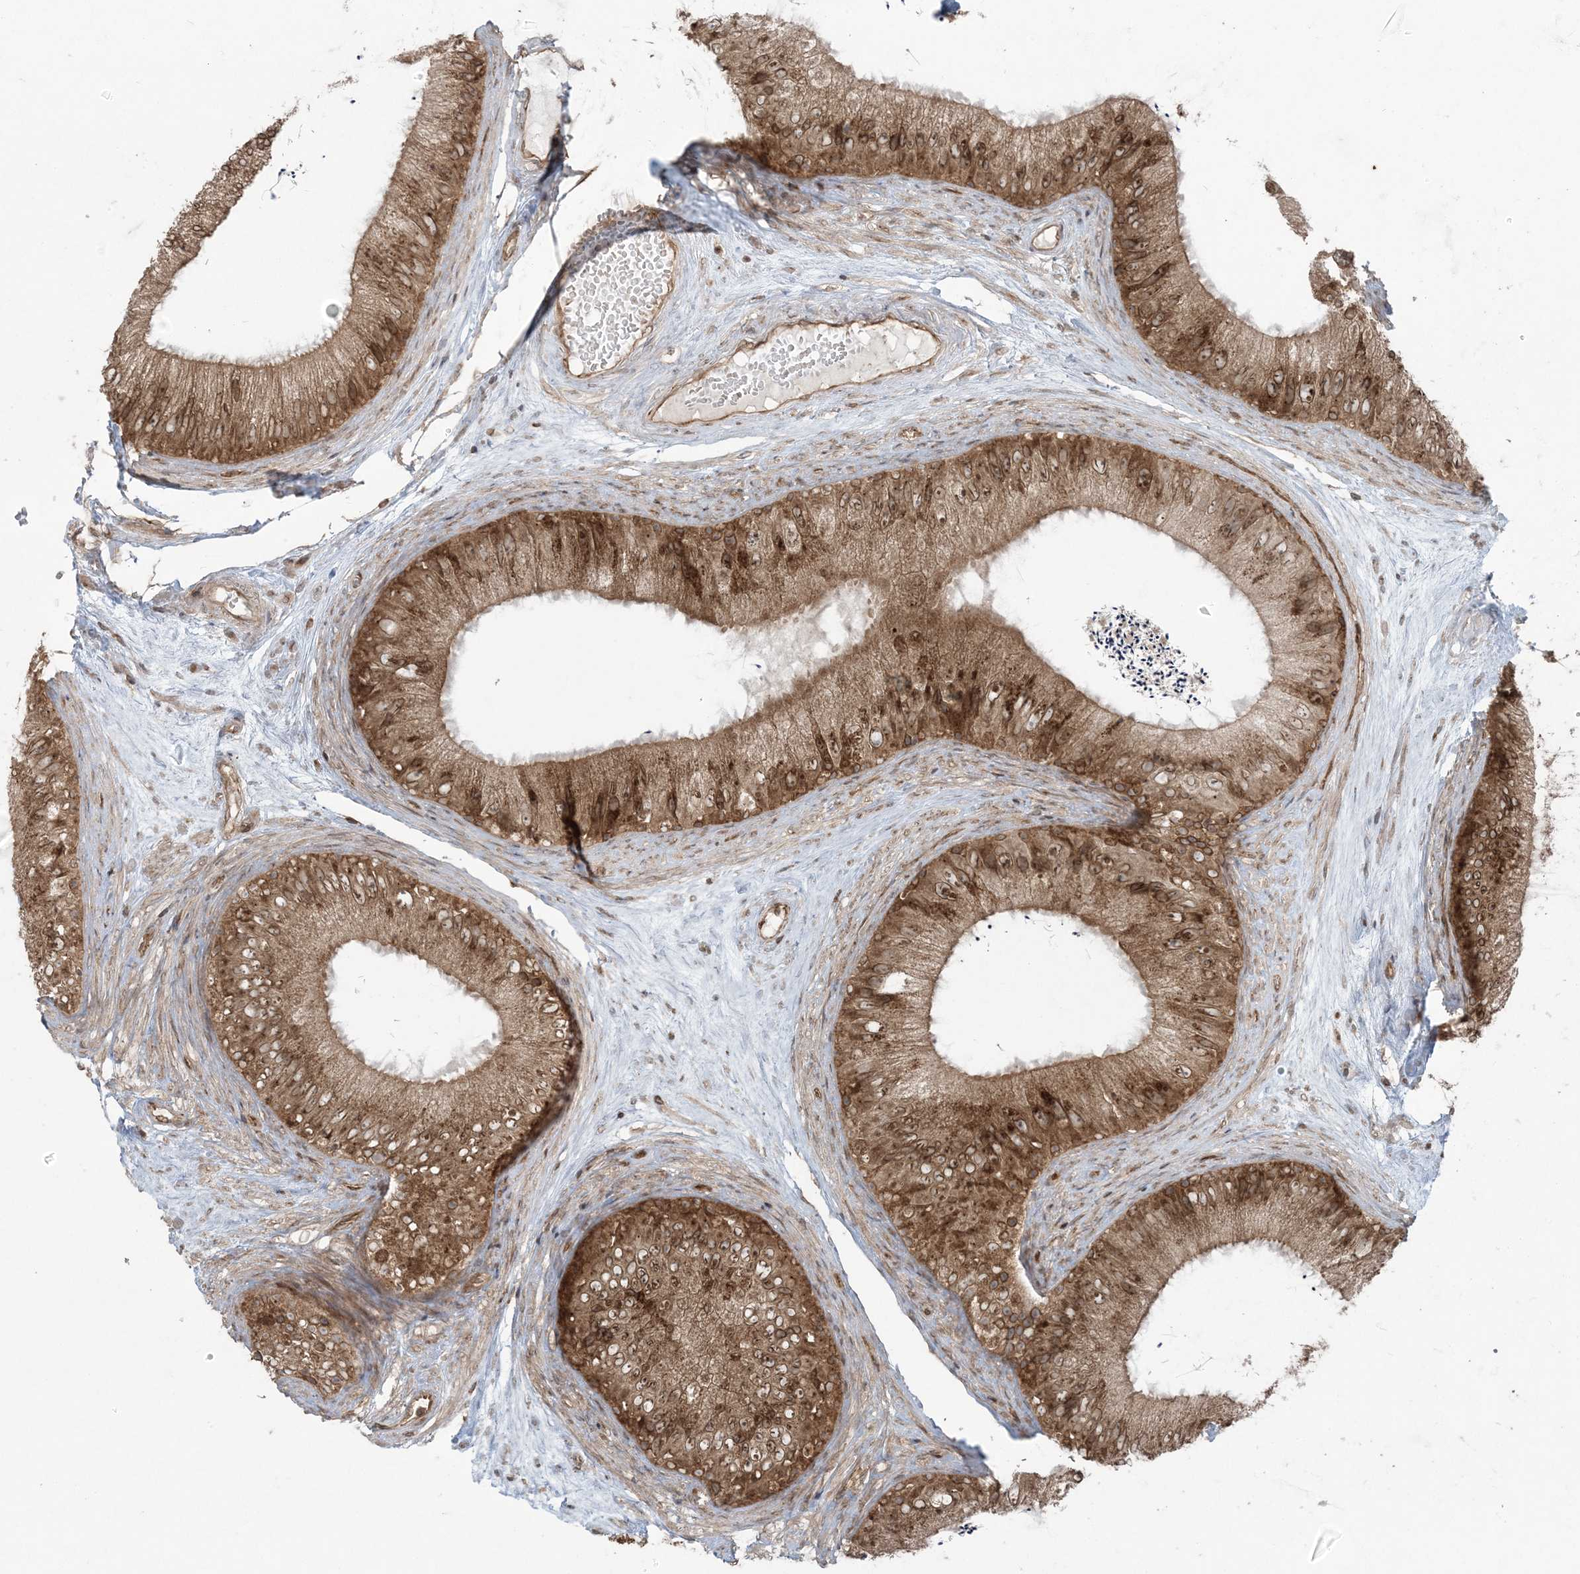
{"staining": {"intensity": "moderate", "quantity": ">75%", "location": "cytoplasmic/membranous,nuclear"}, "tissue": "epididymis", "cell_type": "Glandular cells", "image_type": "normal", "snomed": [{"axis": "morphology", "description": "Normal tissue, NOS"}, {"axis": "topography", "description": "Epididymis"}], "caption": "Epididymis stained for a protein demonstrates moderate cytoplasmic/membranous,nuclear positivity in glandular cells. The protein is stained brown, and the nuclei are stained in blue (DAB IHC with brightfield microscopy, high magnification).", "gene": "DDX19B", "patient": {"sex": "male", "age": 77}}